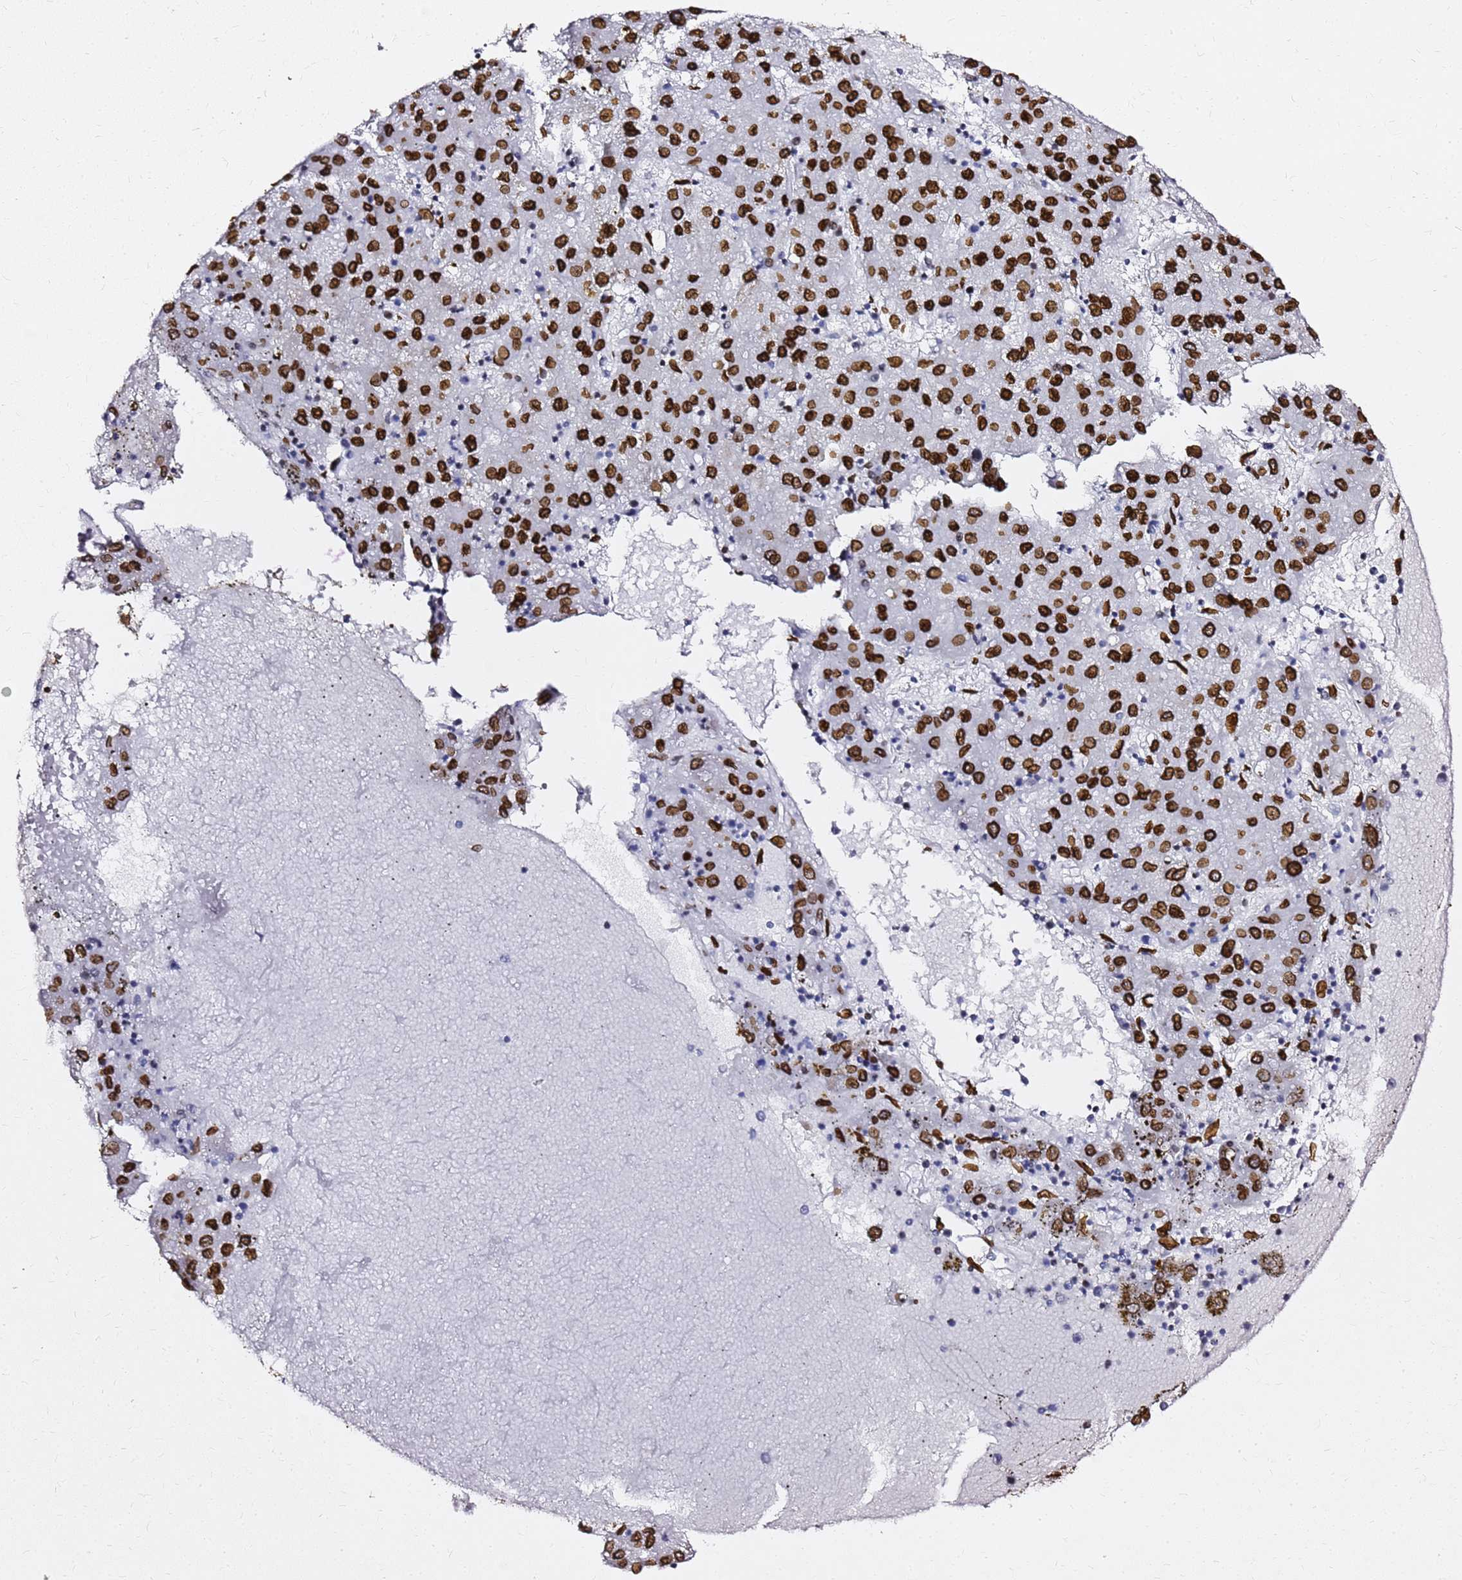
{"staining": {"intensity": "strong", "quantity": ">75%", "location": "cytoplasmic/membranous,nuclear"}, "tissue": "liver cancer", "cell_type": "Tumor cells", "image_type": "cancer", "snomed": [{"axis": "morphology", "description": "Carcinoma, Hepatocellular, NOS"}, {"axis": "topography", "description": "Liver"}], "caption": "IHC (DAB (3,3'-diaminobenzidine)) staining of liver hepatocellular carcinoma displays strong cytoplasmic/membranous and nuclear protein positivity in about >75% of tumor cells.", "gene": "C6orf141", "patient": {"sex": "male", "age": 72}}